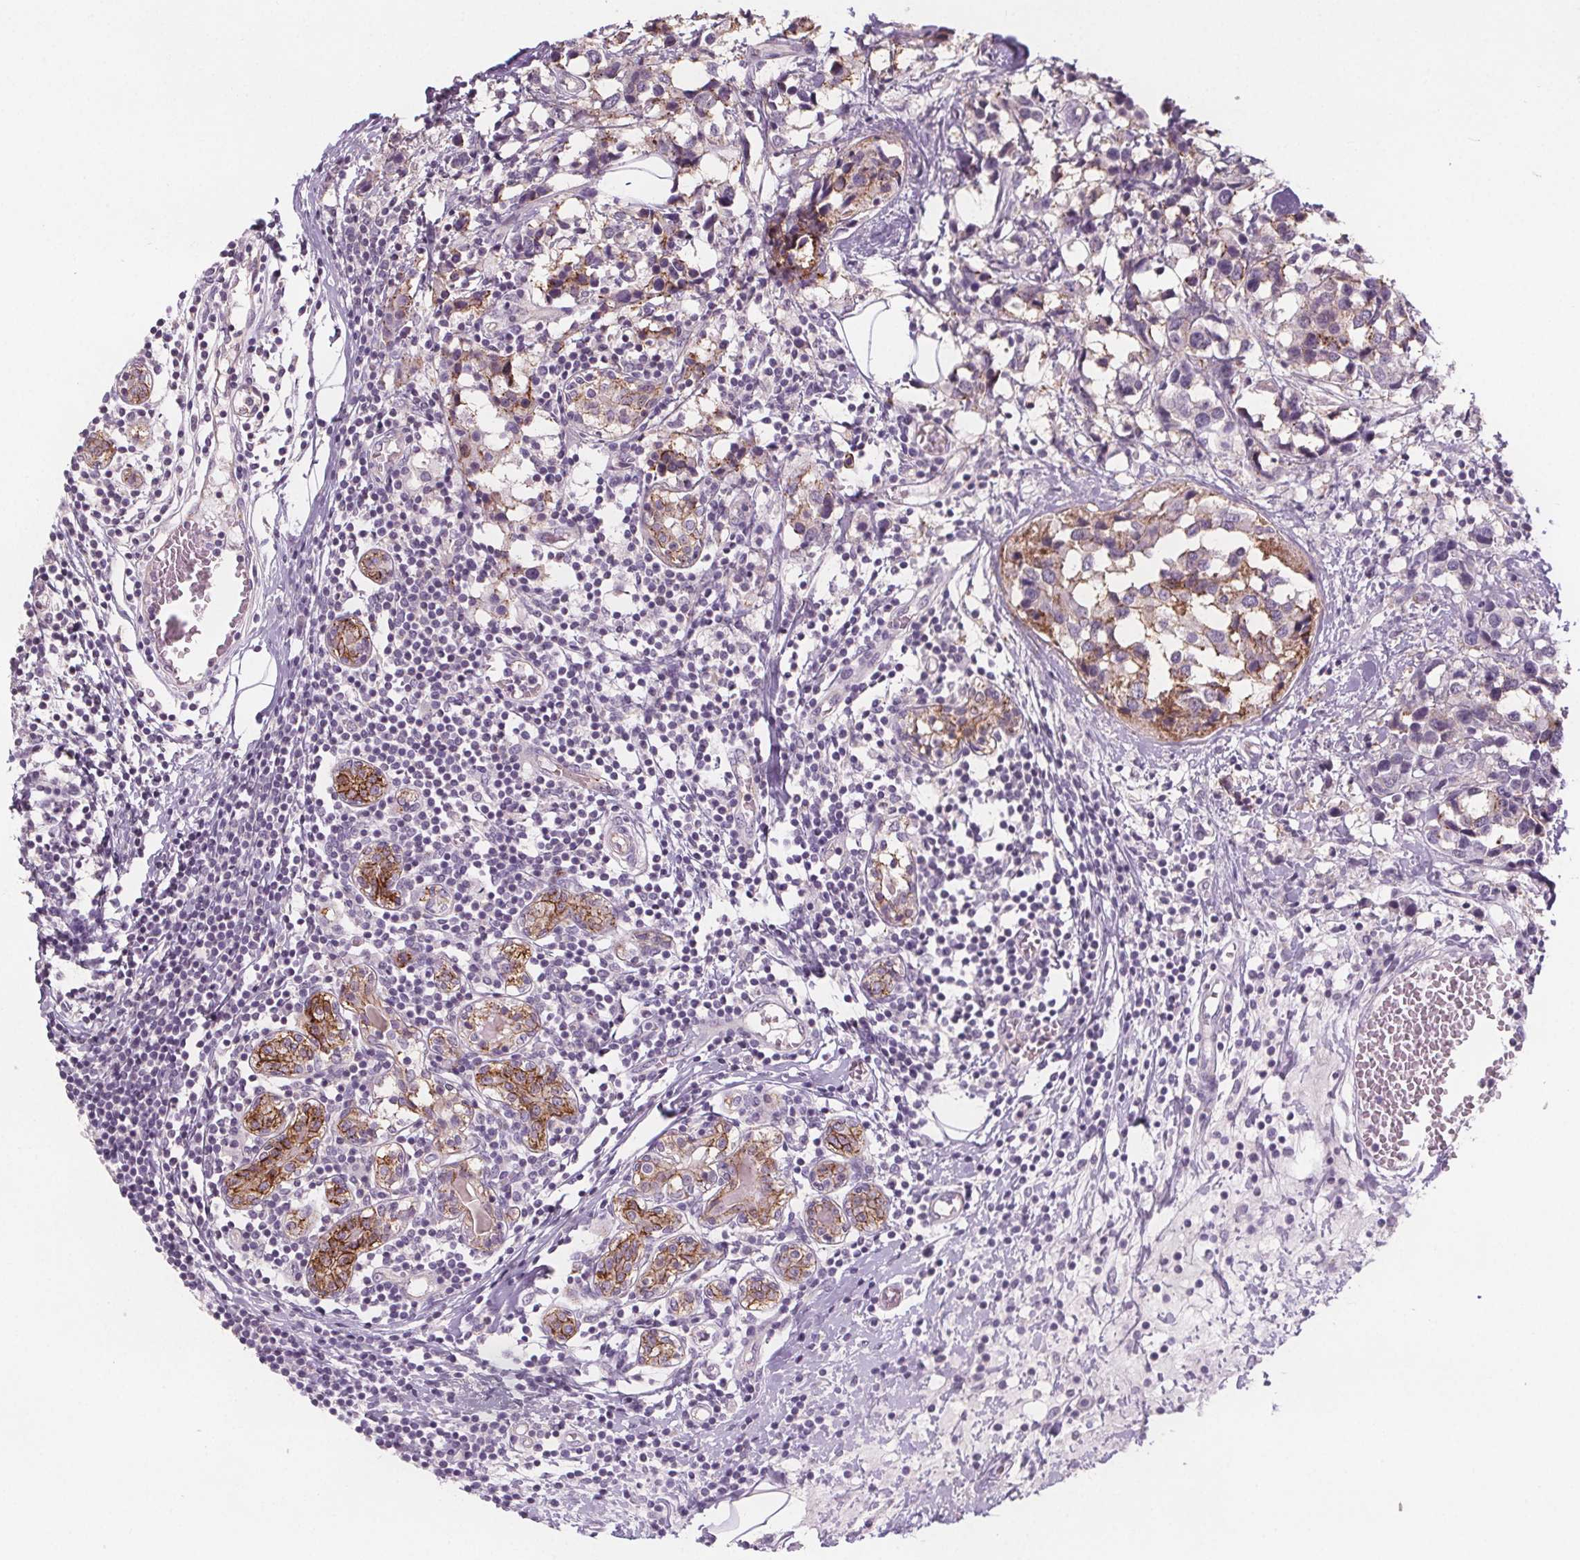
{"staining": {"intensity": "moderate", "quantity": "<25%", "location": "cytoplasmic/membranous"}, "tissue": "breast cancer", "cell_type": "Tumor cells", "image_type": "cancer", "snomed": [{"axis": "morphology", "description": "Lobular carcinoma"}, {"axis": "topography", "description": "Breast"}], "caption": "The photomicrograph displays immunohistochemical staining of lobular carcinoma (breast). There is moderate cytoplasmic/membranous staining is appreciated in approximately <25% of tumor cells.", "gene": "ATP1A1", "patient": {"sex": "female", "age": 59}}